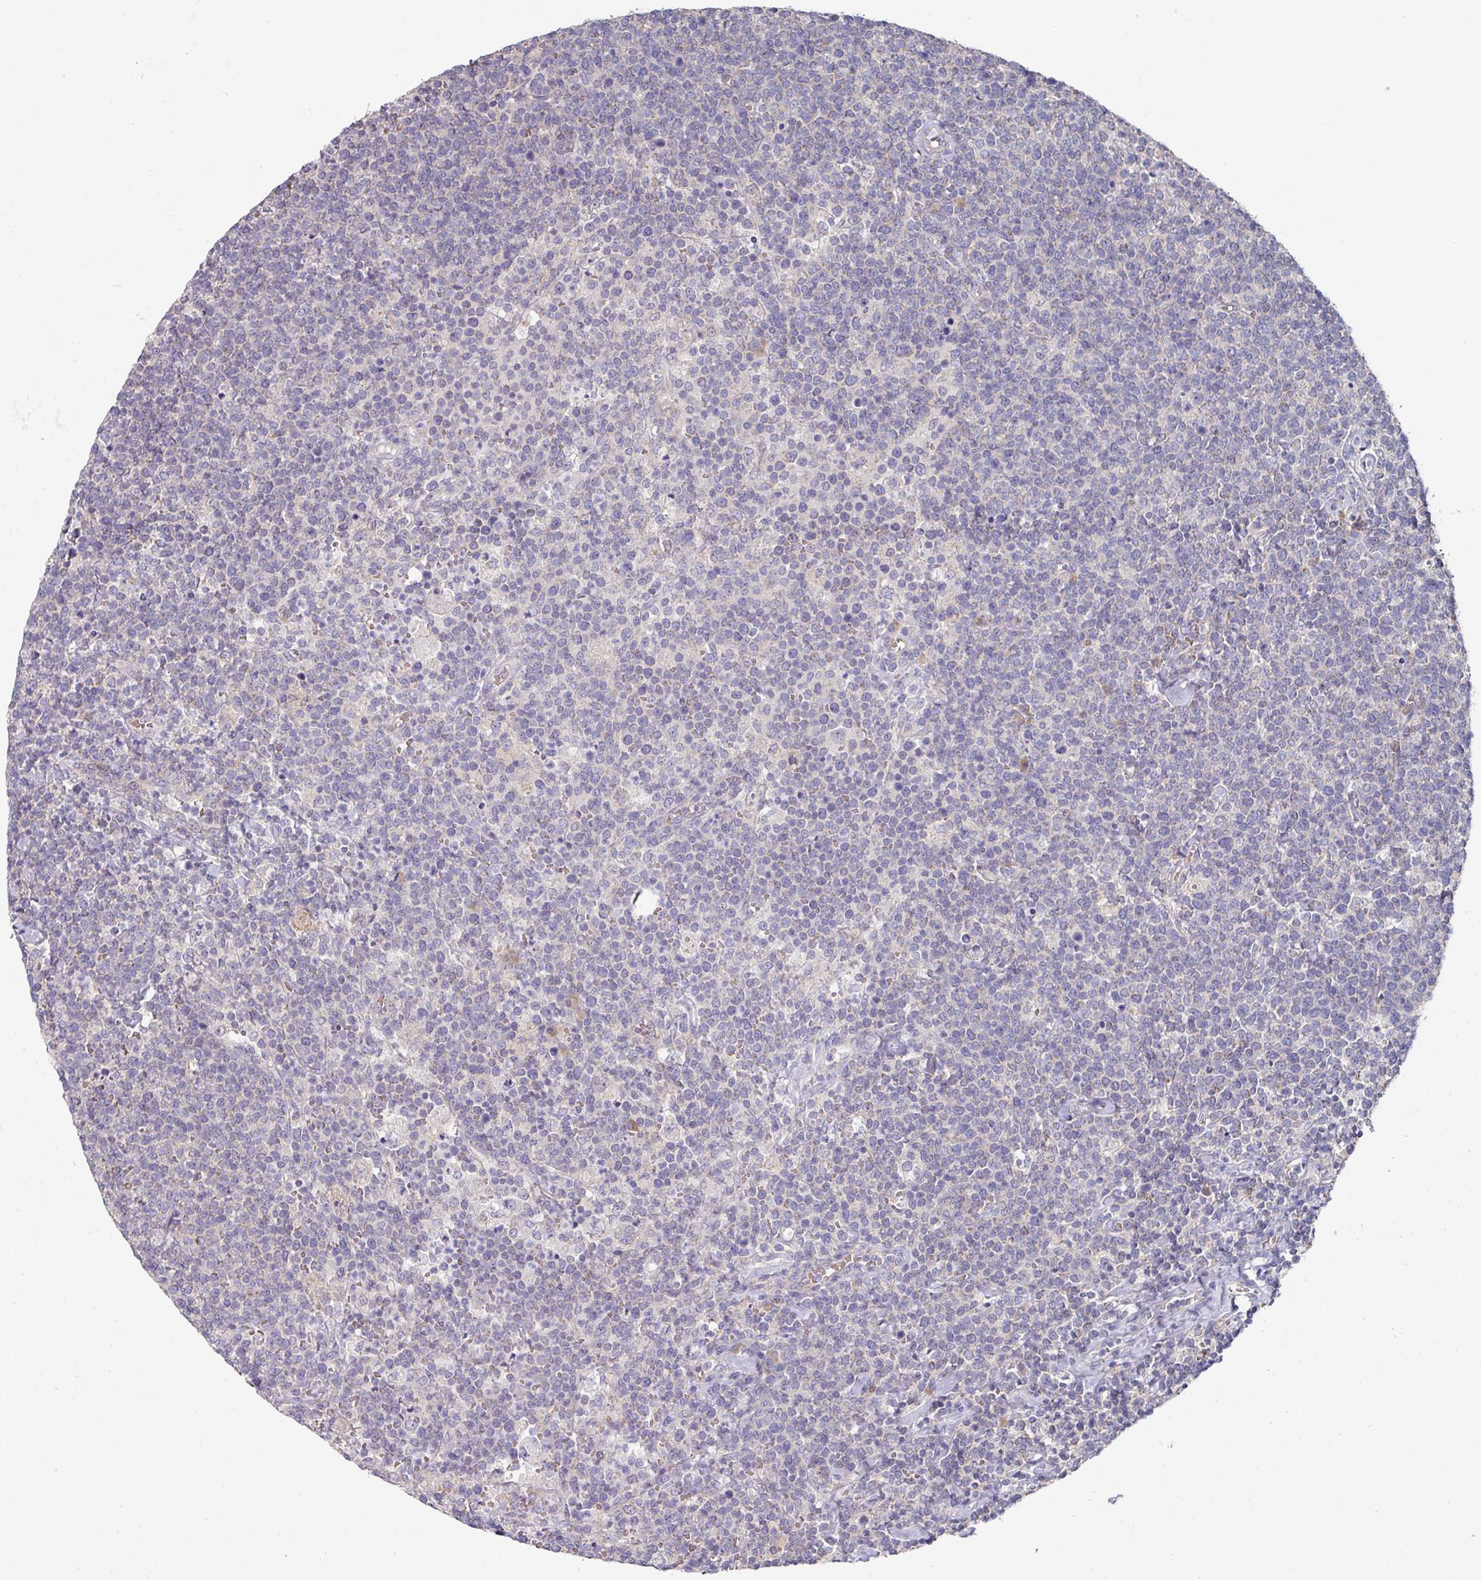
{"staining": {"intensity": "negative", "quantity": "none", "location": "none"}, "tissue": "lymphoma", "cell_type": "Tumor cells", "image_type": "cancer", "snomed": [{"axis": "morphology", "description": "Malignant lymphoma, non-Hodgkin's type, High grade"}, {"axis": "topography", "description": "Lymph node"}], "caption": "High magnification brightfield microscopy of high-grade malignant lymphoma, non-Hodgkin's type stained with DAB (3,3'-diaminobenzidine) (brown) and counterstained with hematoxylin (blue): tumor cells show no significant staining. (DAB (3,3'-diaminobenzidine) immunohistochemistry with hematoxylin counter stain).", "gene": "PYROXD2", "patient": {"sex": "male", "age": 61}}